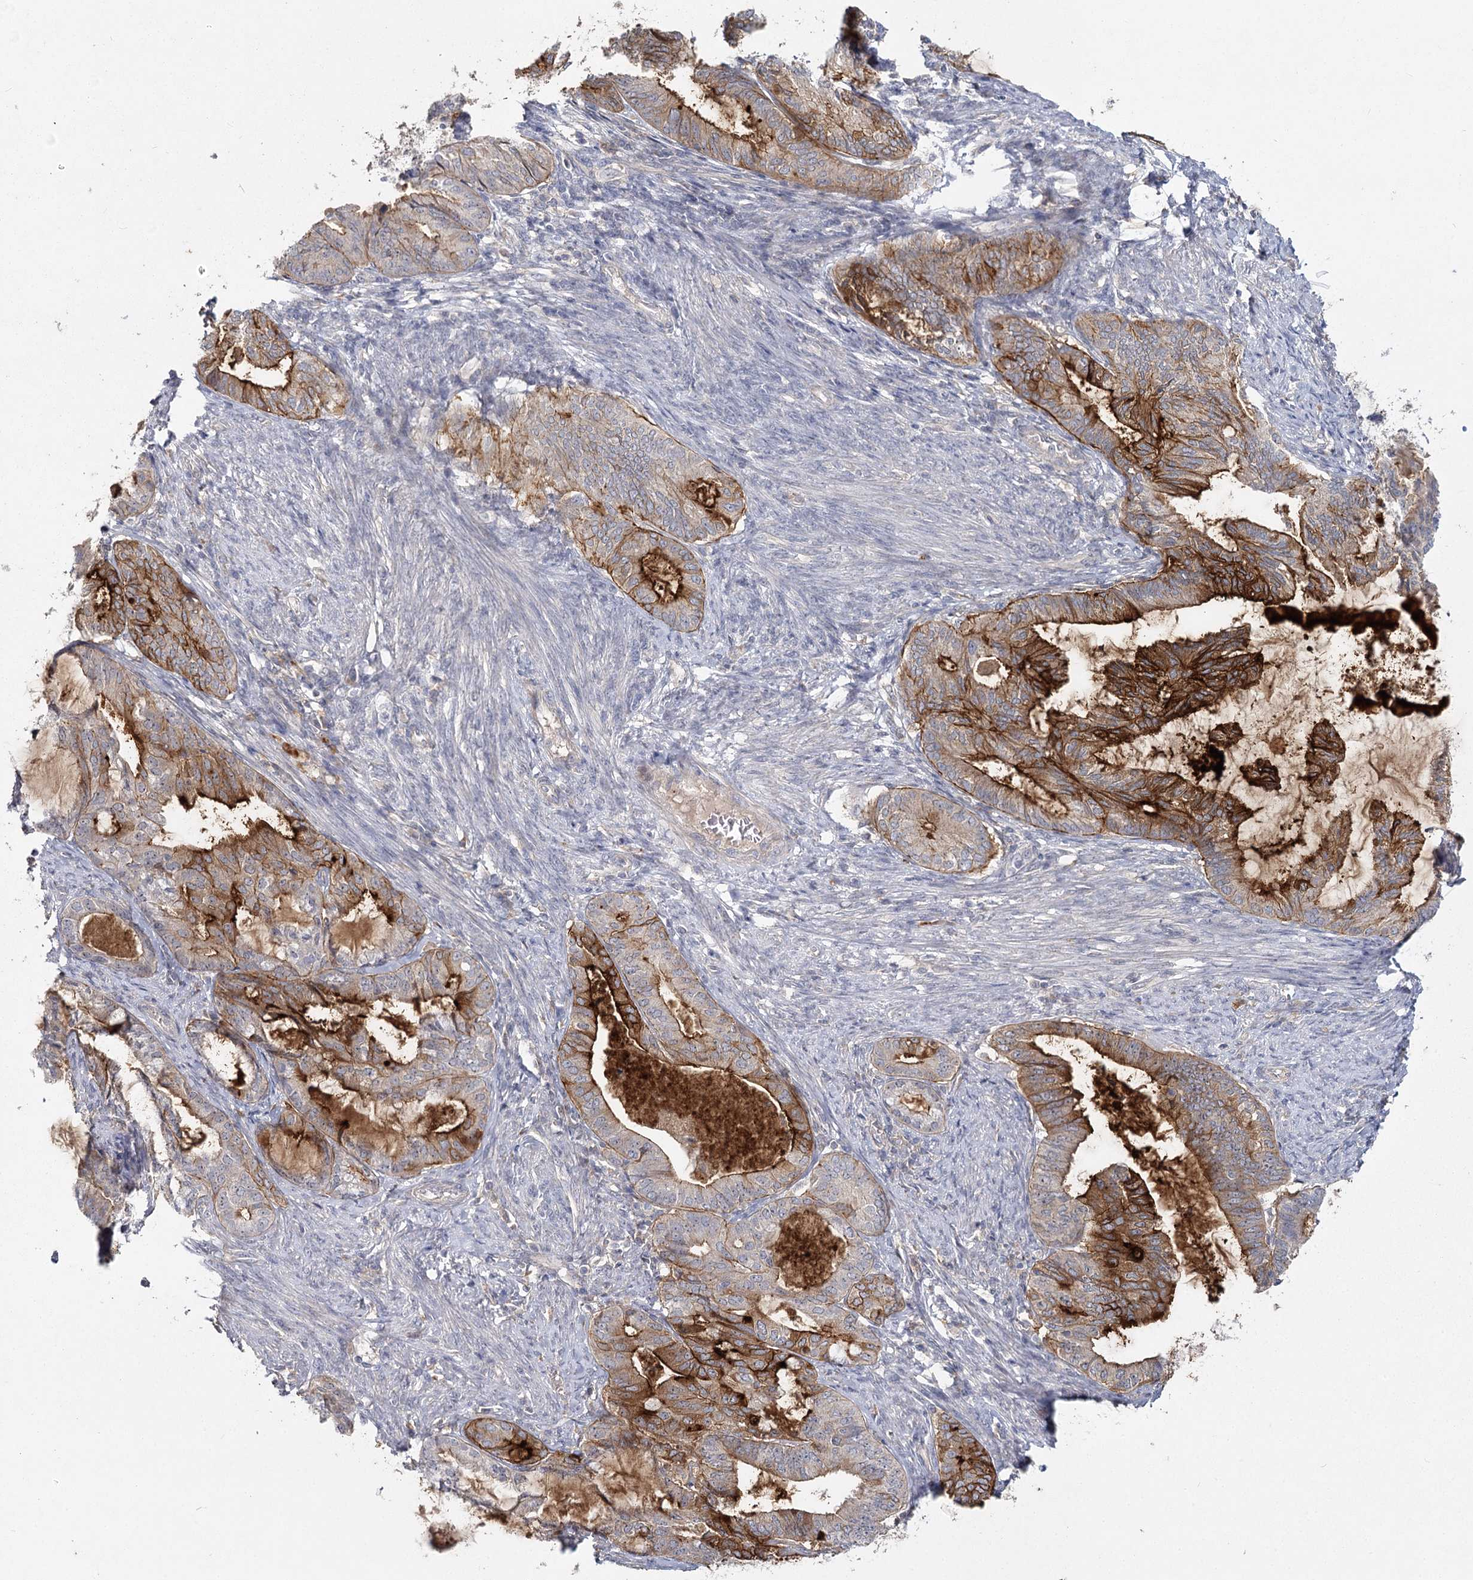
{"staining": {"intensity": "moderate", "quantity": ">75%", "location": "cytoplasmic/membranous"}, "tissue": "endometrial cancer", "cell_type": "Tumor cells", "image_type": "cancer", "snomed": [{"axis": "morphology", "description": "Adenocarcinoma, NOS"}, {"axis": "topography", "description": "Endometrium"}], "caption": "Immunohistochemical staining of endometrial adenocarcinoma exhibits medium levels of moderate cytoplasmic/membranous staining in approximately >75% of tumor cells. (IHC, brightfield microscopy, high magnification).", "gene": "ANGPTL5", "patient": {"sex": "female", "age": 86}}